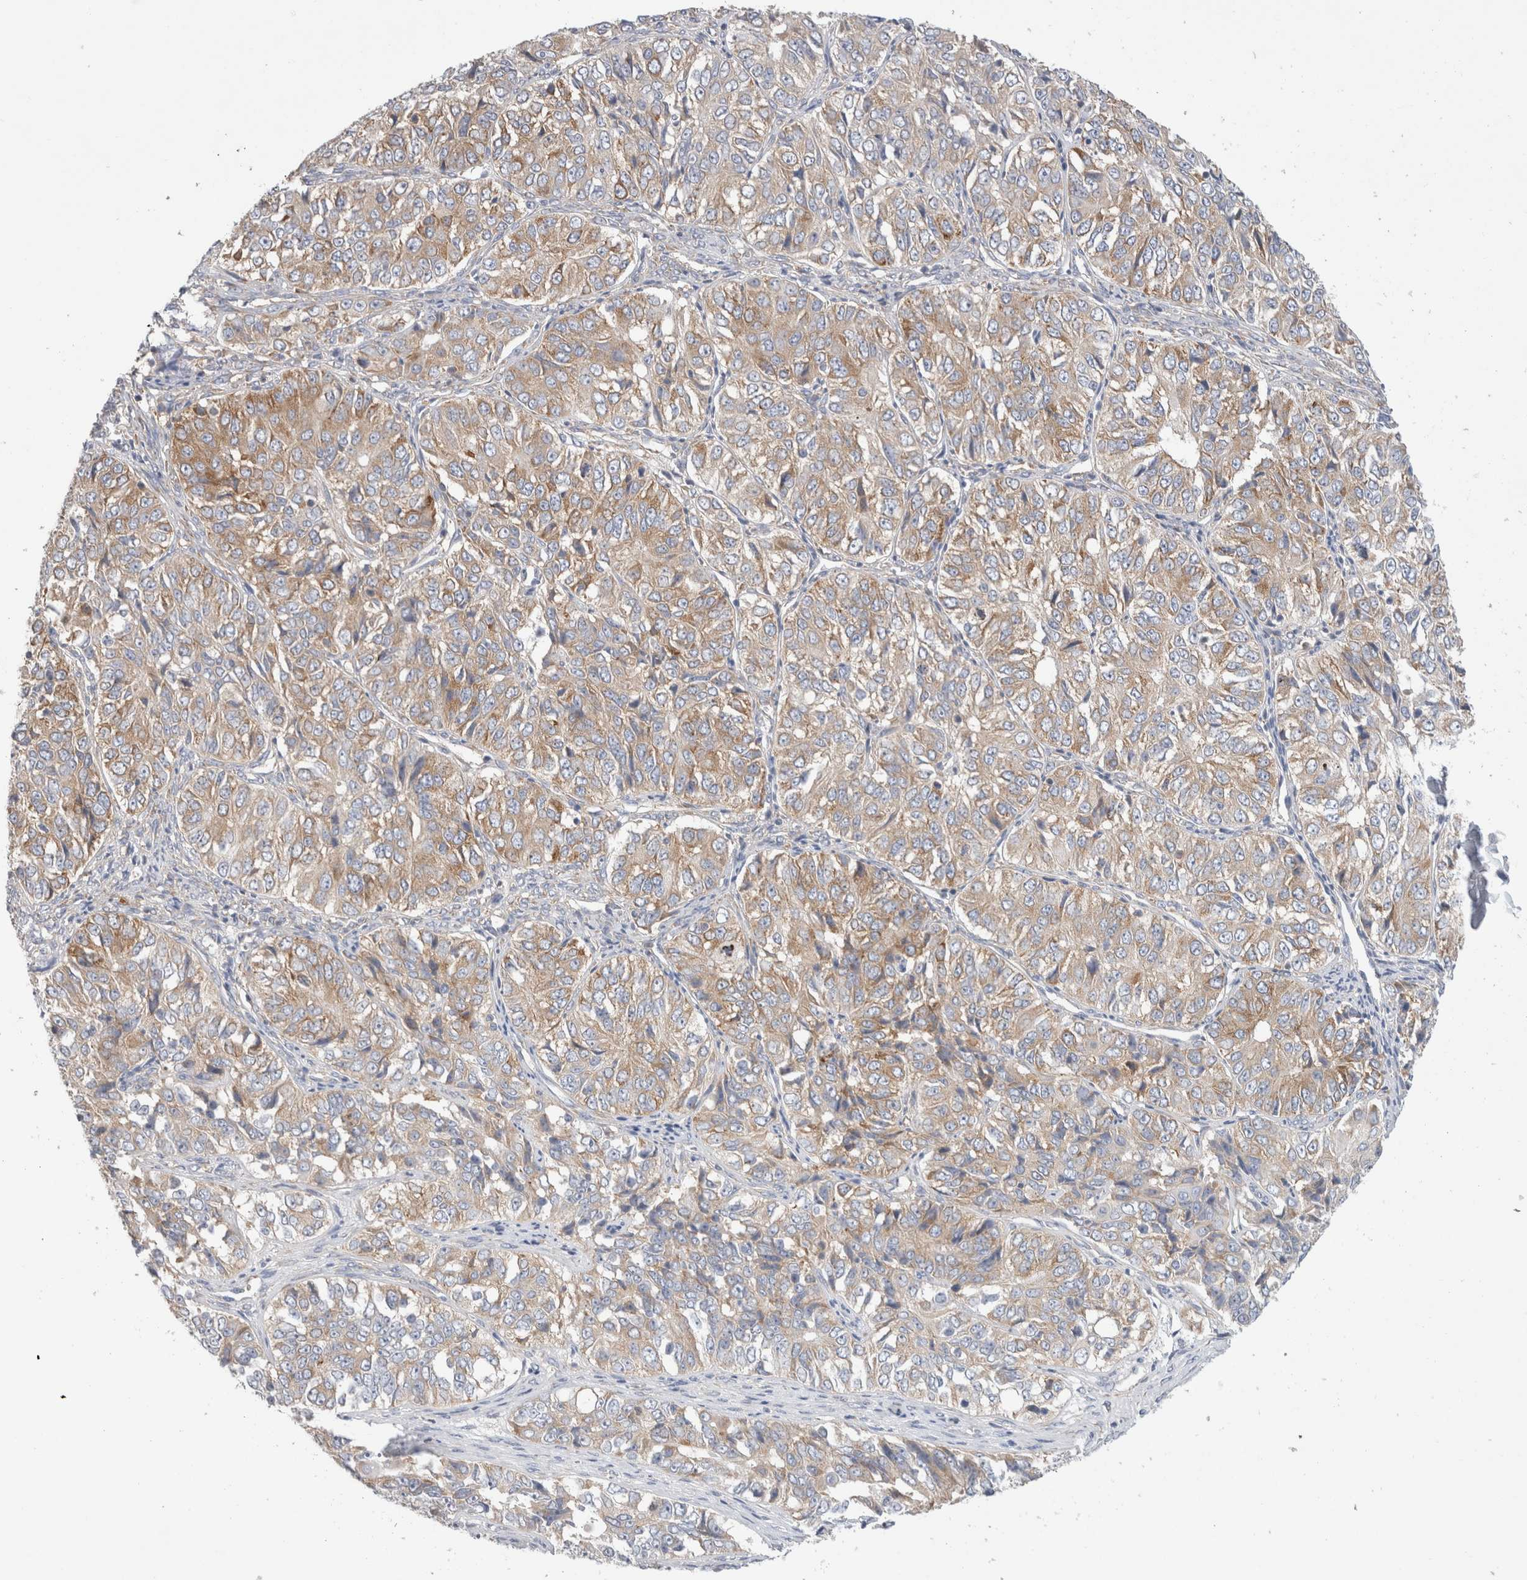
{"staining": {"intensity": "weak", "quantity": ">75%", "location": "cytoplasmic/membranous"}, "tissue": "ovarian cancer", "cell_type": "Tumor cells", "image_type": "cancer", "snomed": [{"axis": "morphology", "description": "Carcinoma, endometroid"}, {"axis": "topography", "description": "Ovary"}], "caption": "Tumor cells display low levels of weak cytoplasmic/membranous expression in about >75% of cells in ovarian cancer (endometroid carcinoma).", "gene": "ZNF23", "patient": {"sex": "female", "age": 51}}